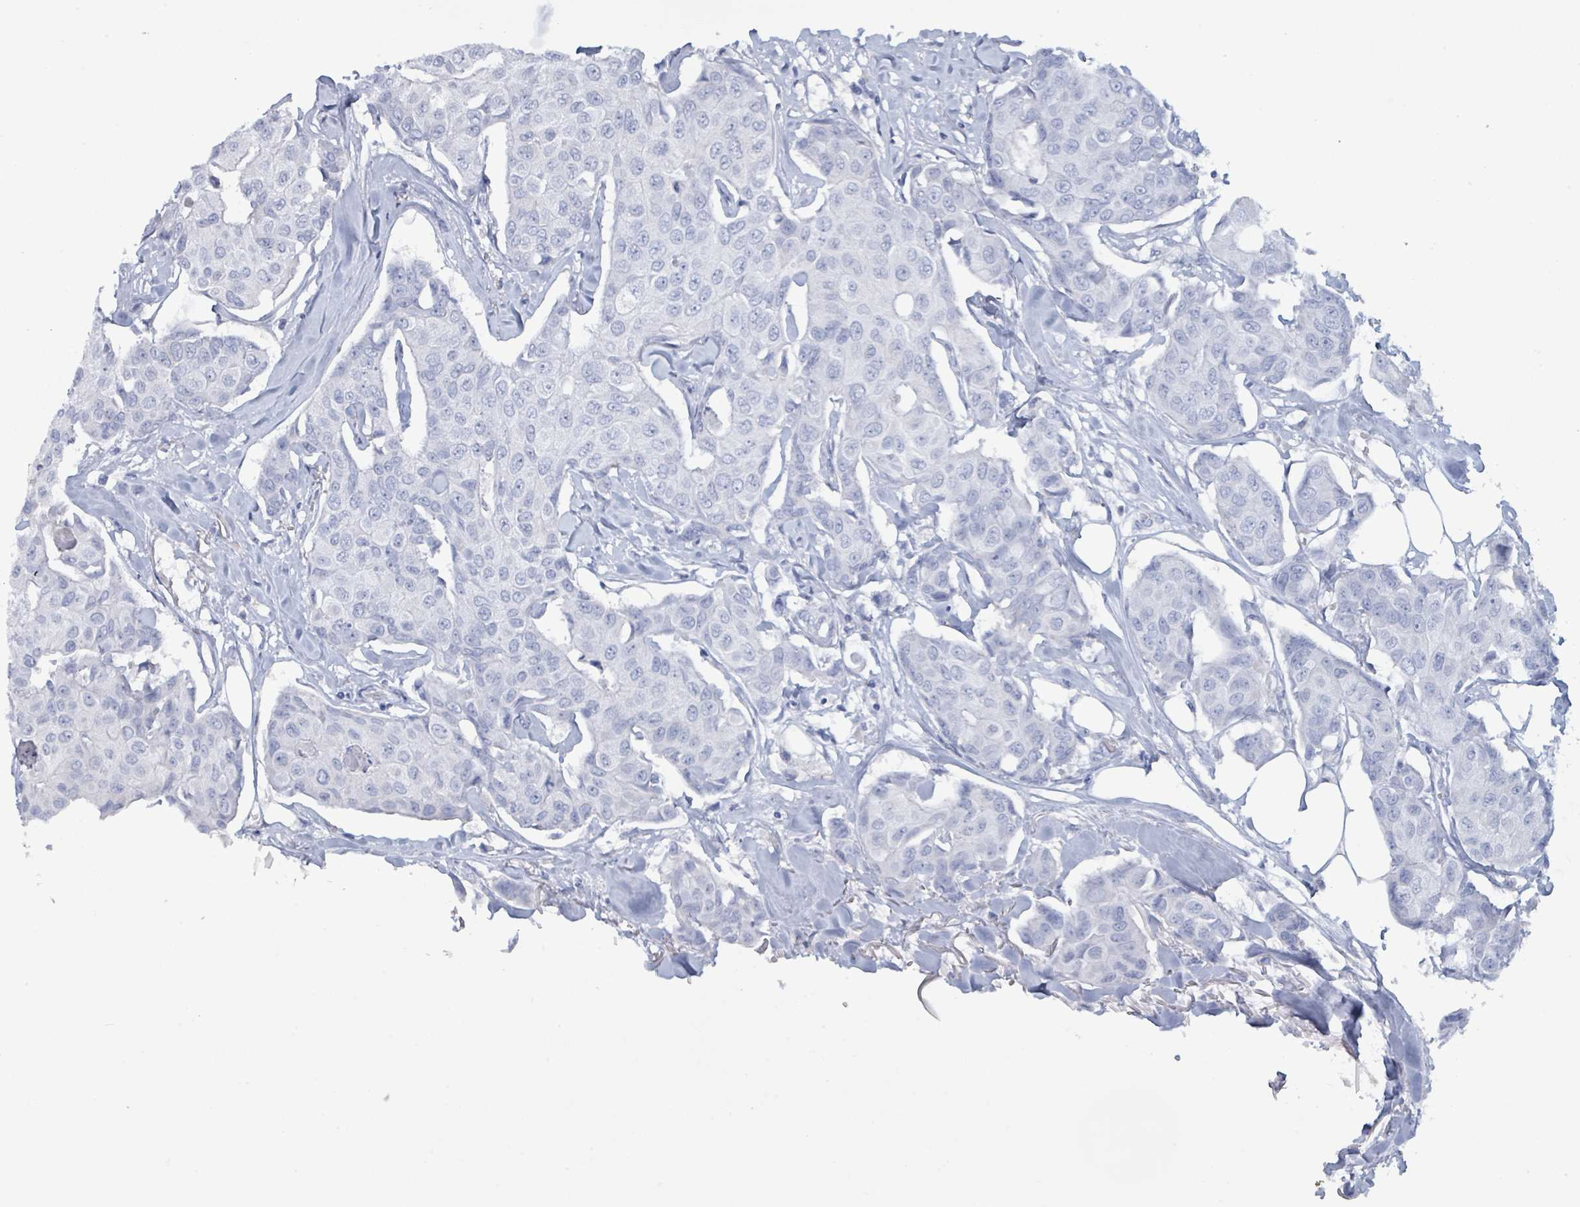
{"staining": {"intensity": "negative", "quantity": "none", "location": "none"}, "tissue": "breast cancer", "cell_type": "Tumor cells", "image_type": "cancer", "snomed": [{"axis": "morphology", "description": "Duct carcinoma"}, {"axis": "topography", "description": "Breast"}], "caption": "The IHC histopathology image has no significant positivity in tumor cells of invasive ductal carcinoma (breast) tissue. (Immunohistochemistry (ihc), brightfield microscopy, high magnification).", "gene": "PGA3", "patient": {"sex": "female", "age": 80}}